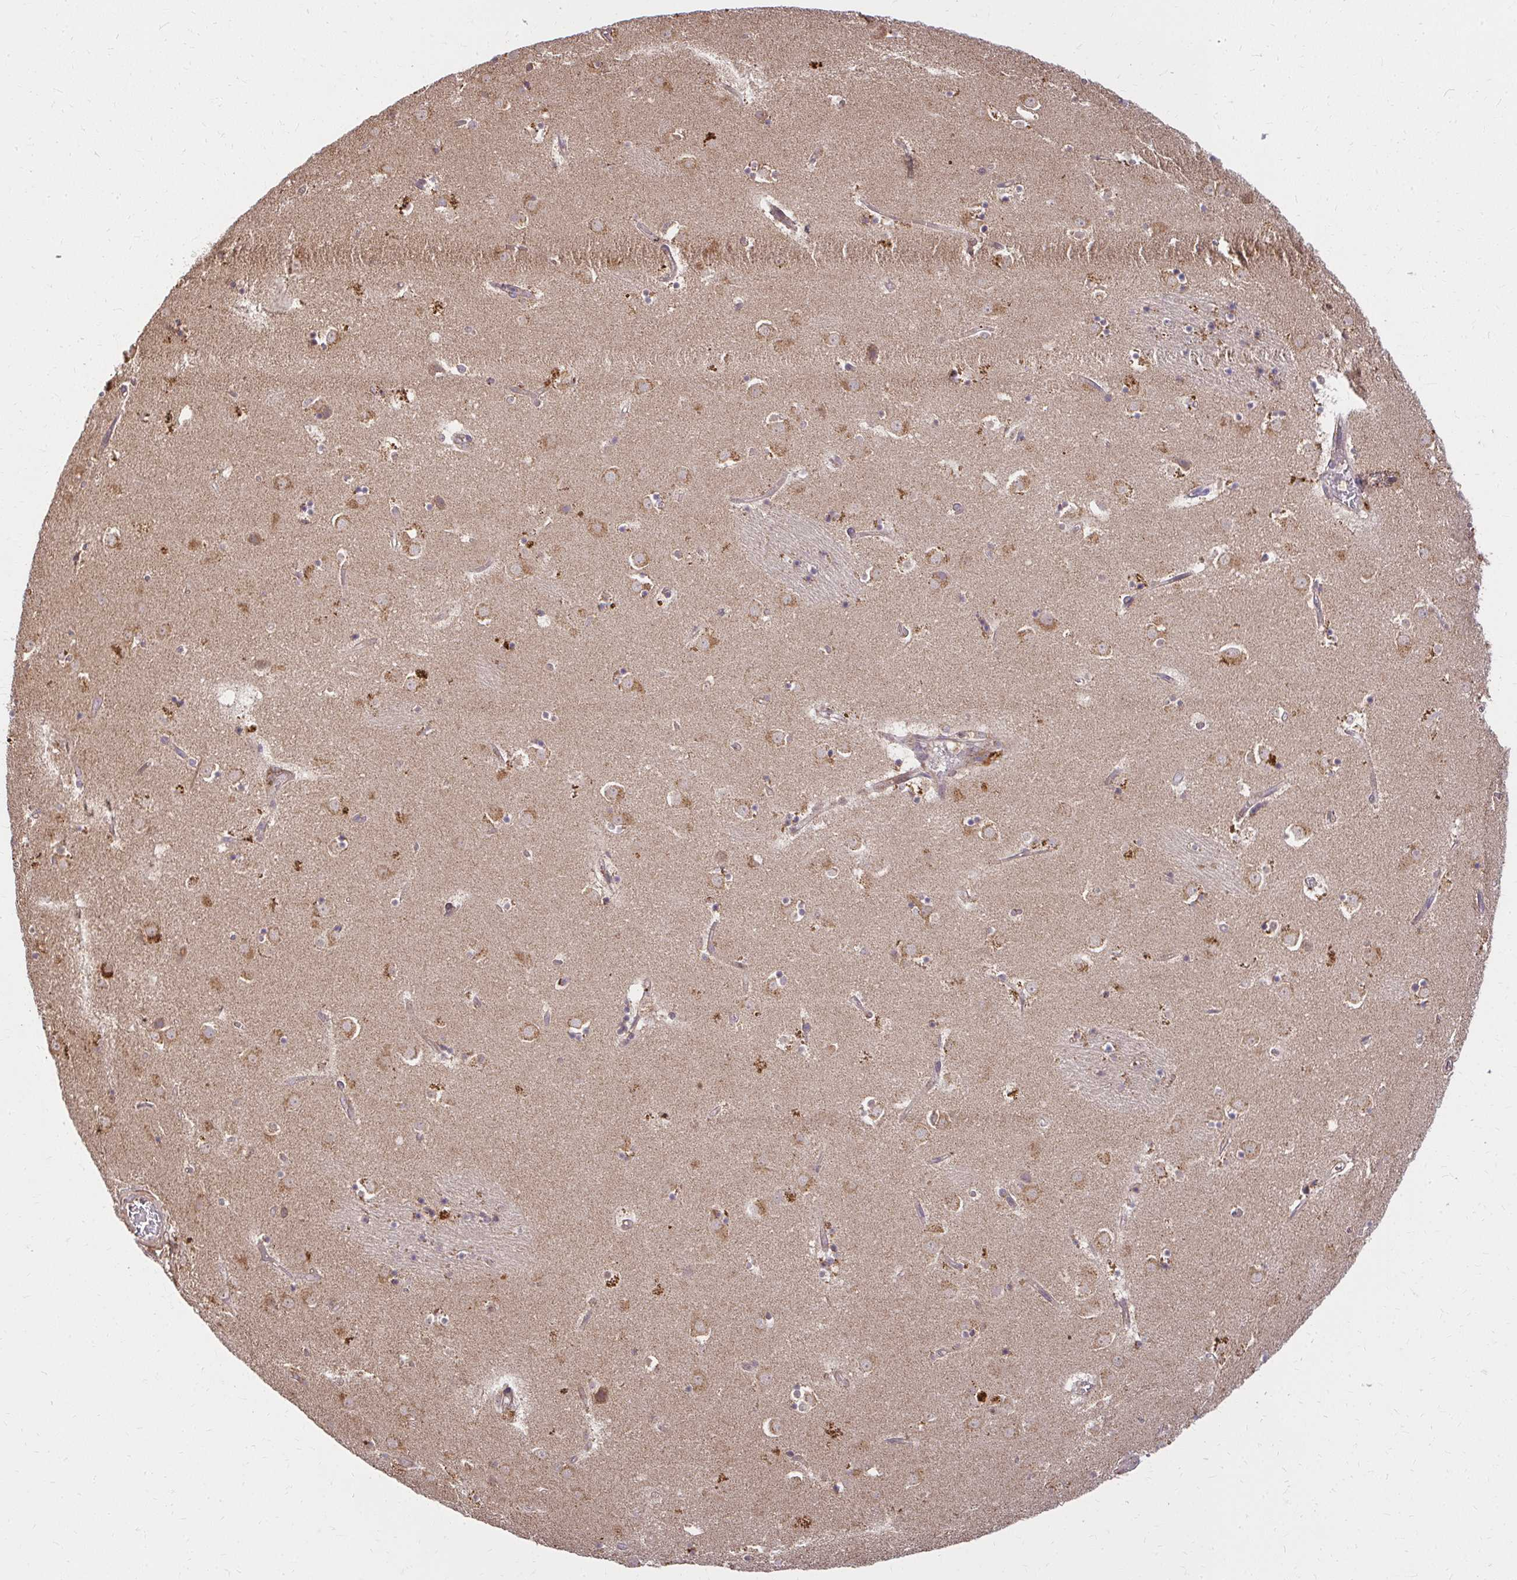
{"staining": {"intensity": "moderate", "quantity": ">75%", "location": "cytoplasmic/membranous"}, "tissue": "caudate", "cell_type": "Glial cells", "image_type": "normal", "snomed": [{"axis": "morphology", "description": "Normal tissue, NOS"}, {"axis": "topography", "description": "Lateral ventricle wall"}], "caption": "Caudate stained for a protein (brown) reveals moderate cytoplasmic/membranous positive expression in approximately >75% of glial cells.", "gene": "GNS", "patient": {"sex": "male", "age": 58}}